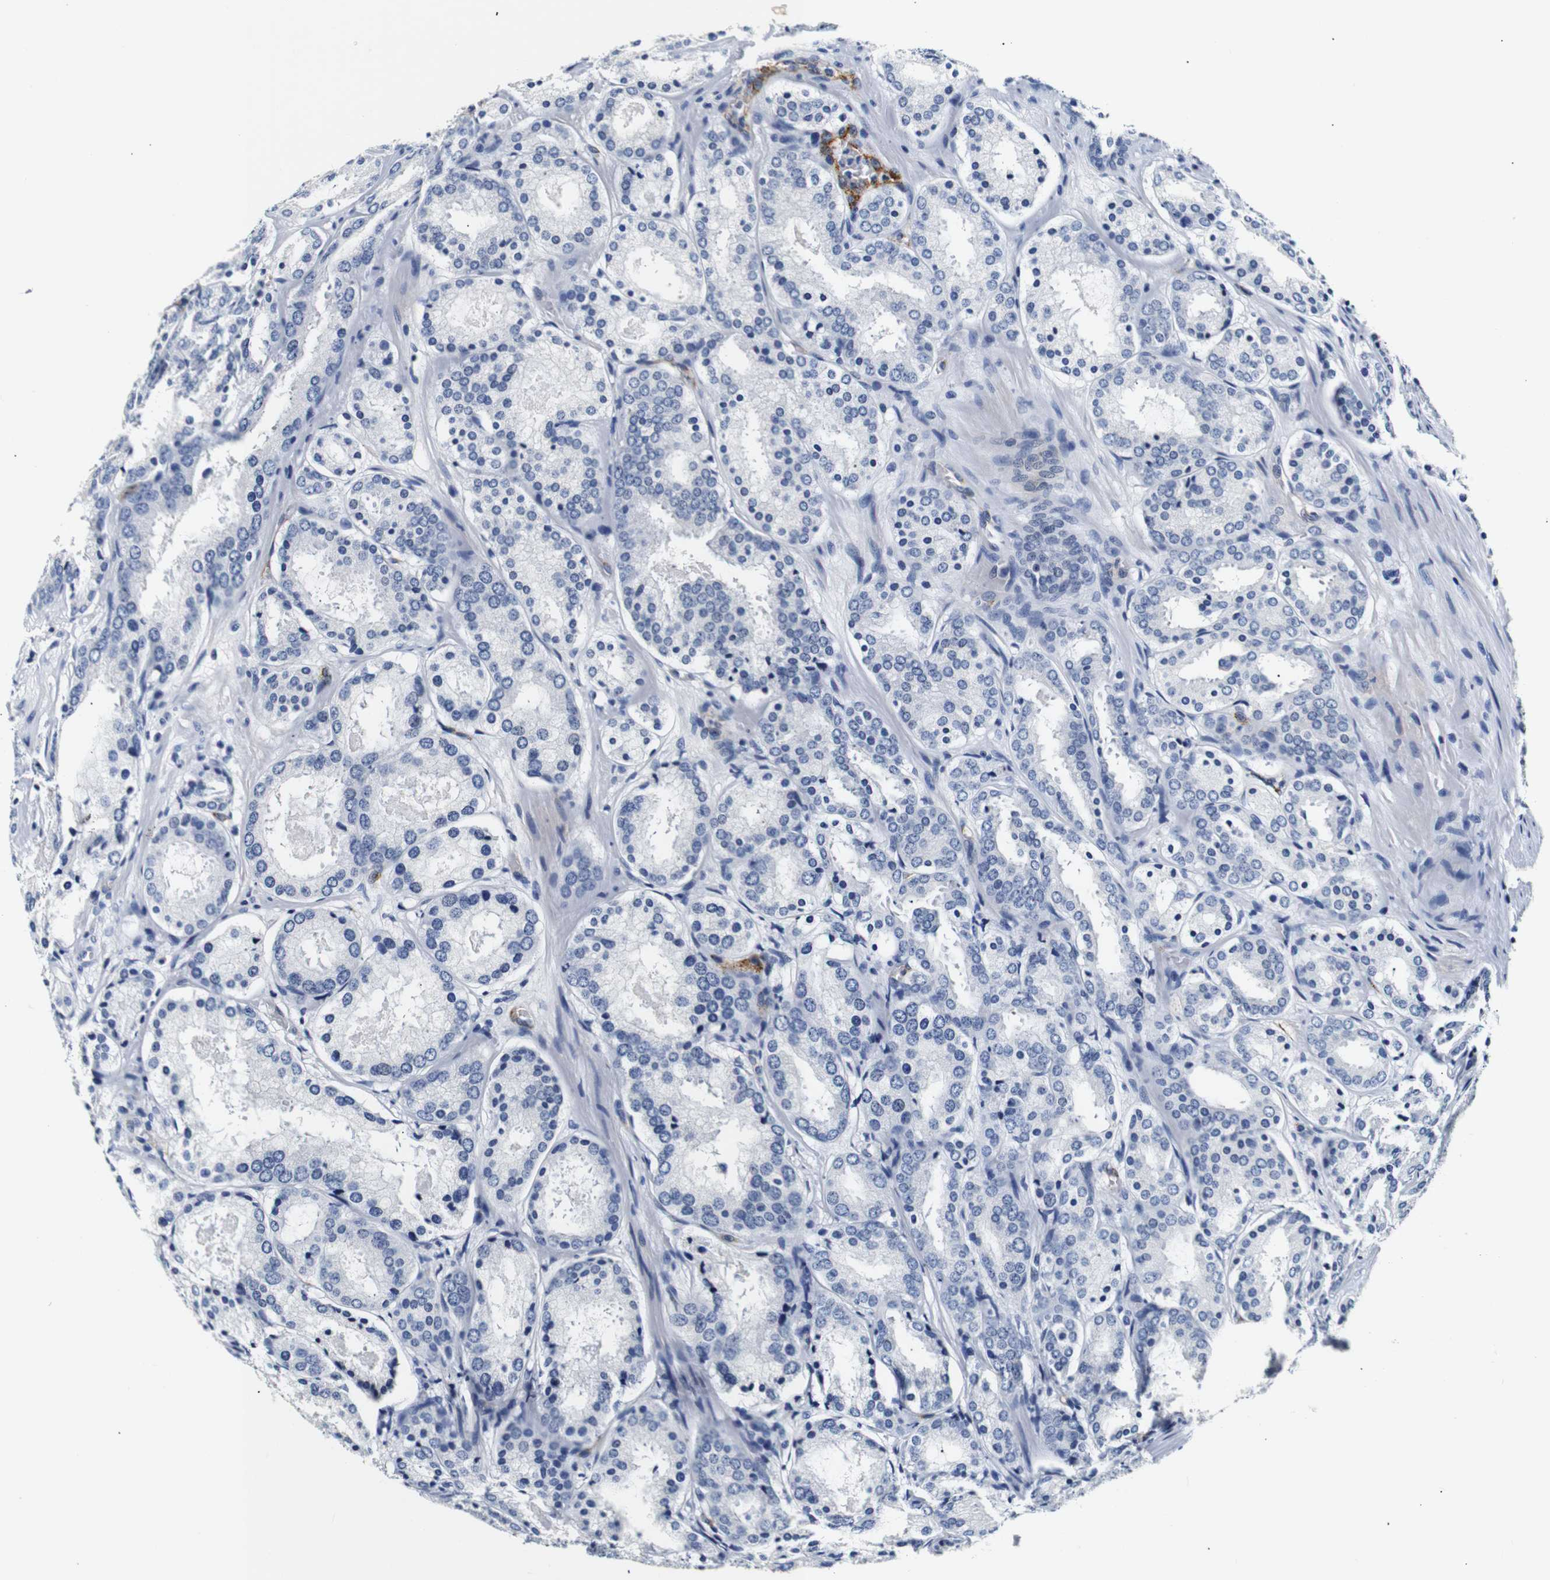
{"staining": {"intensity": "negative", "quantity": "none", "location": "none"}, "tissue": "prostate cancer", "cell_type": "Tumor cells", "image_type": "cancer", "snomed": [{"axis": "morphology", "description": "Adenocarcinoma, Low grade"}, {"axis": "topography", "description": "Prostate"}], "caption": "Micrograph shows no significant protein staining in tumor cells of prostate cancer (low-grade adenocarcinoma).", "gene": "MUC4", "patient": {"sex": "male", "age": 69}}